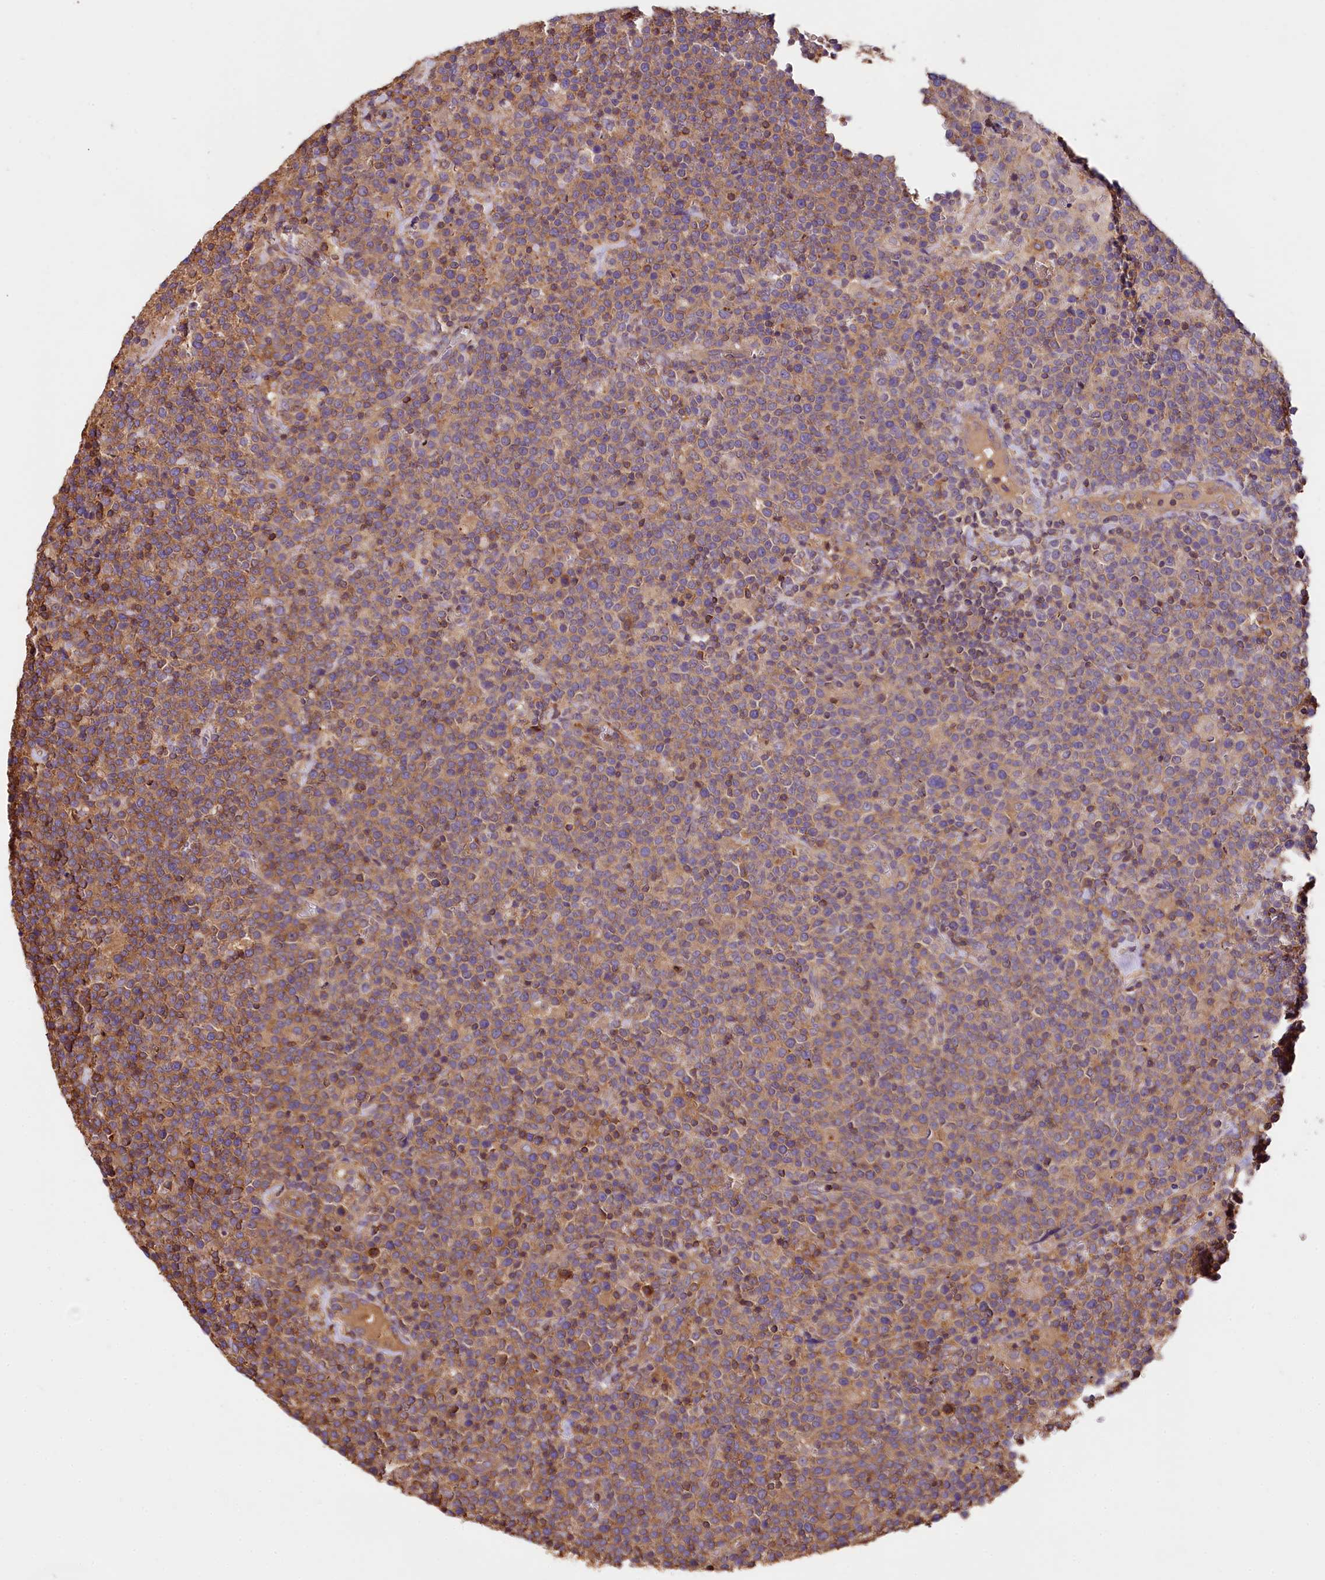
{"staining": {"intensity": "moderate", "quantity": ">75%", "location": "cytoplasmic/membranous"}, "tissue": "lymphoma", "cell_type": "Tumor cells", "image_type": "cancer", "snomed": [{"axis": "morphology", "description": "Malignant lymphoma, non-Hodgkin's type, High grade"}, {"axis": "topography", "description": "Lymph node"}], "caption": "Moderate cytoplasmic/membranous staining is present in about >75% of tumor cells in lymphoma. The protein of interest is shown in brown color, while the nuclei are stained blue.", "gene": "RARS2", "patient": {"sex": "male", "age": 61}}